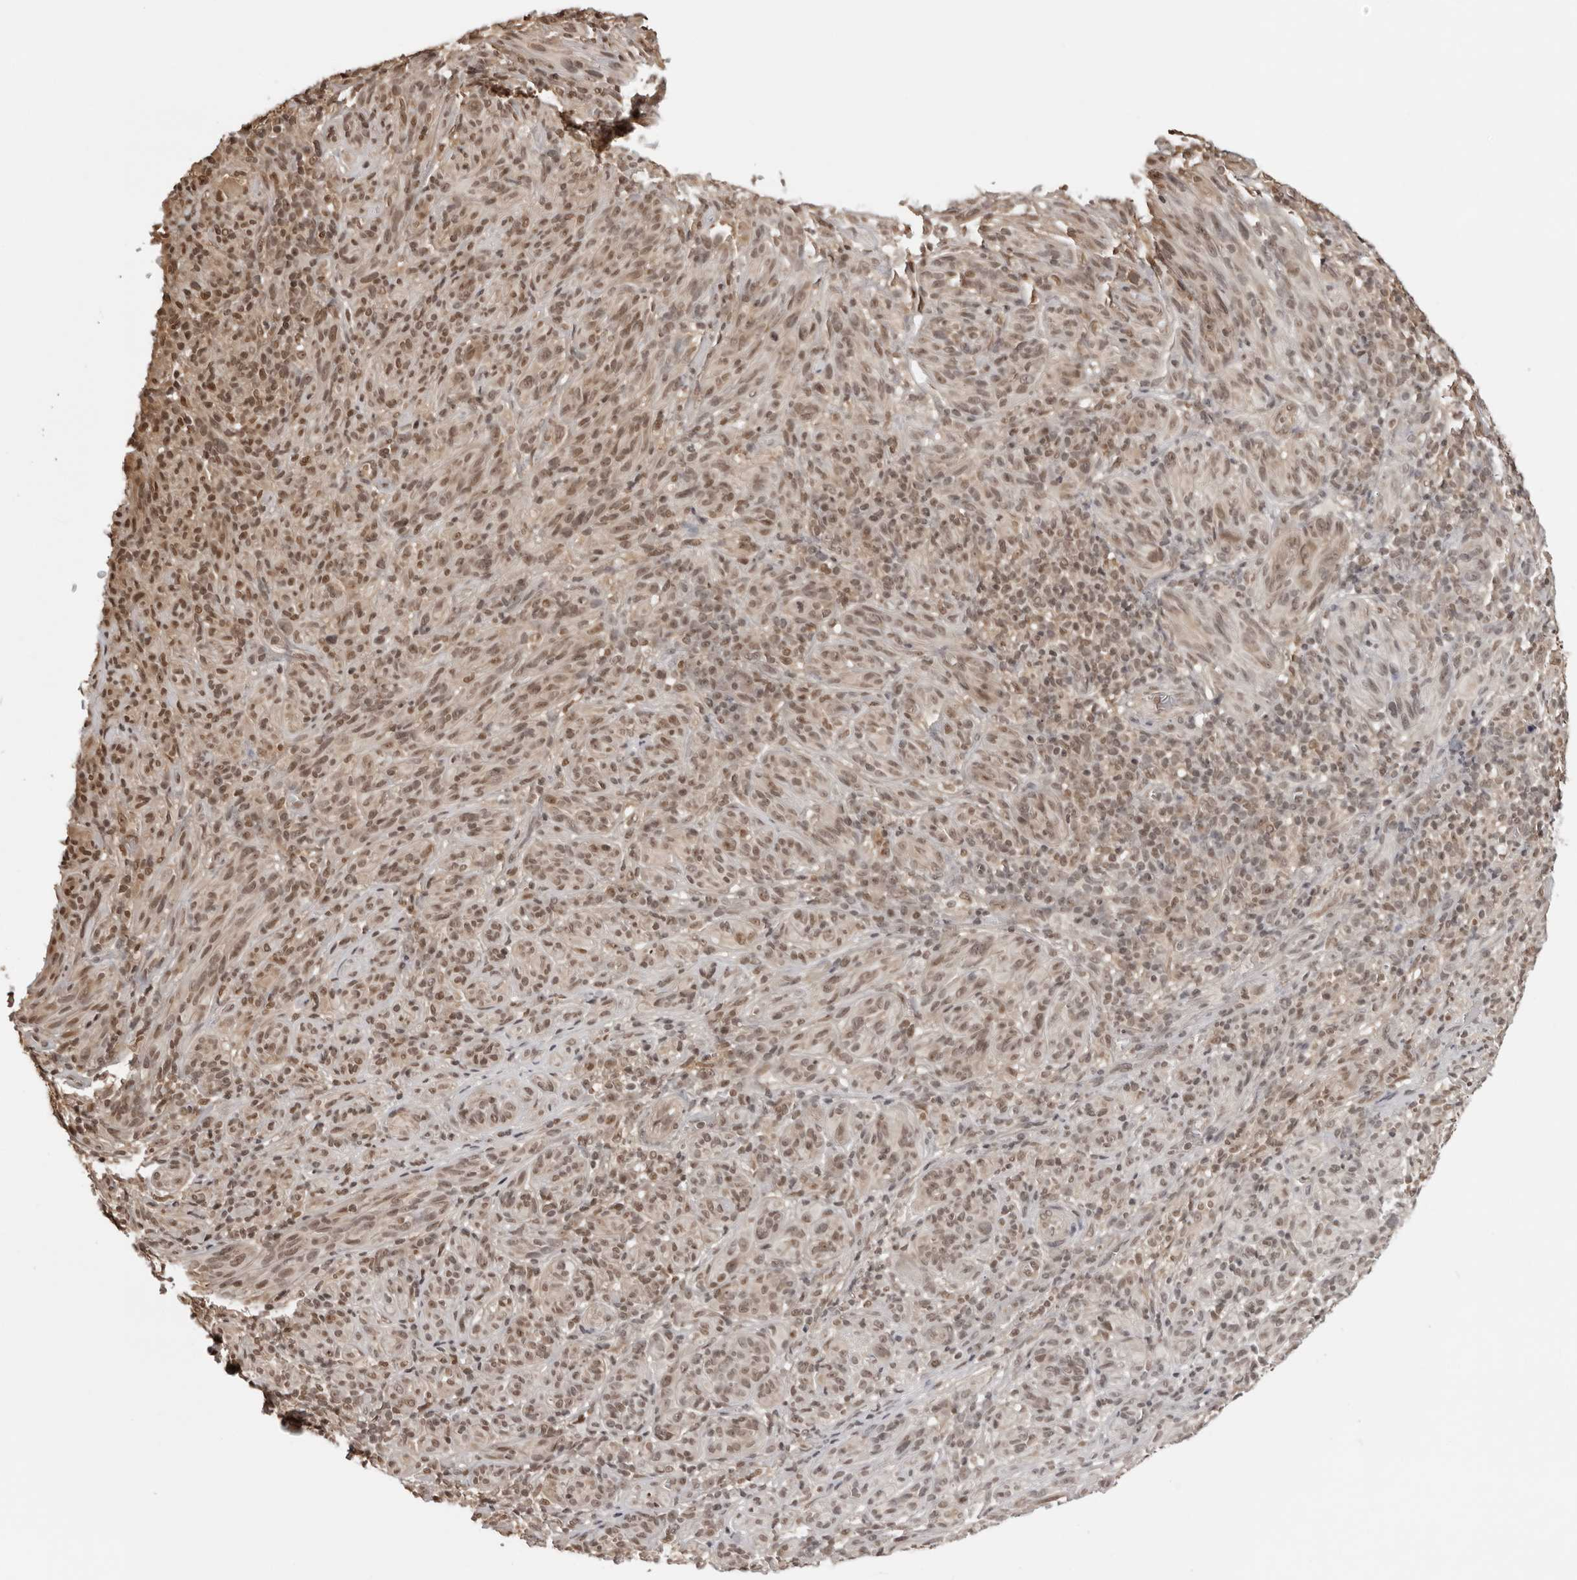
{"staining": {"intensity": "moderate", "quantity": "25%-75%", "location": "nuclear"}, "tissue": "melanoma", "cell_type": "Tumor cells", "image_type": "cancer", "snomed": [{"axis": "morphology", "description": "Malignant melanoma, NOS"}, {"axis": "topography", "description": "Skin of head"}], "caption": "Immunohistochemistry micrograph of neoplastic tissue: human melanoma stained using immunohistochemistry displays medium levels of moderate protein expression localized specifically in the nuclear of tumor cells, appearing as a nuclear brown color.", "gene": "SDE2", "patient": {"sex": "male", "age": 96}}